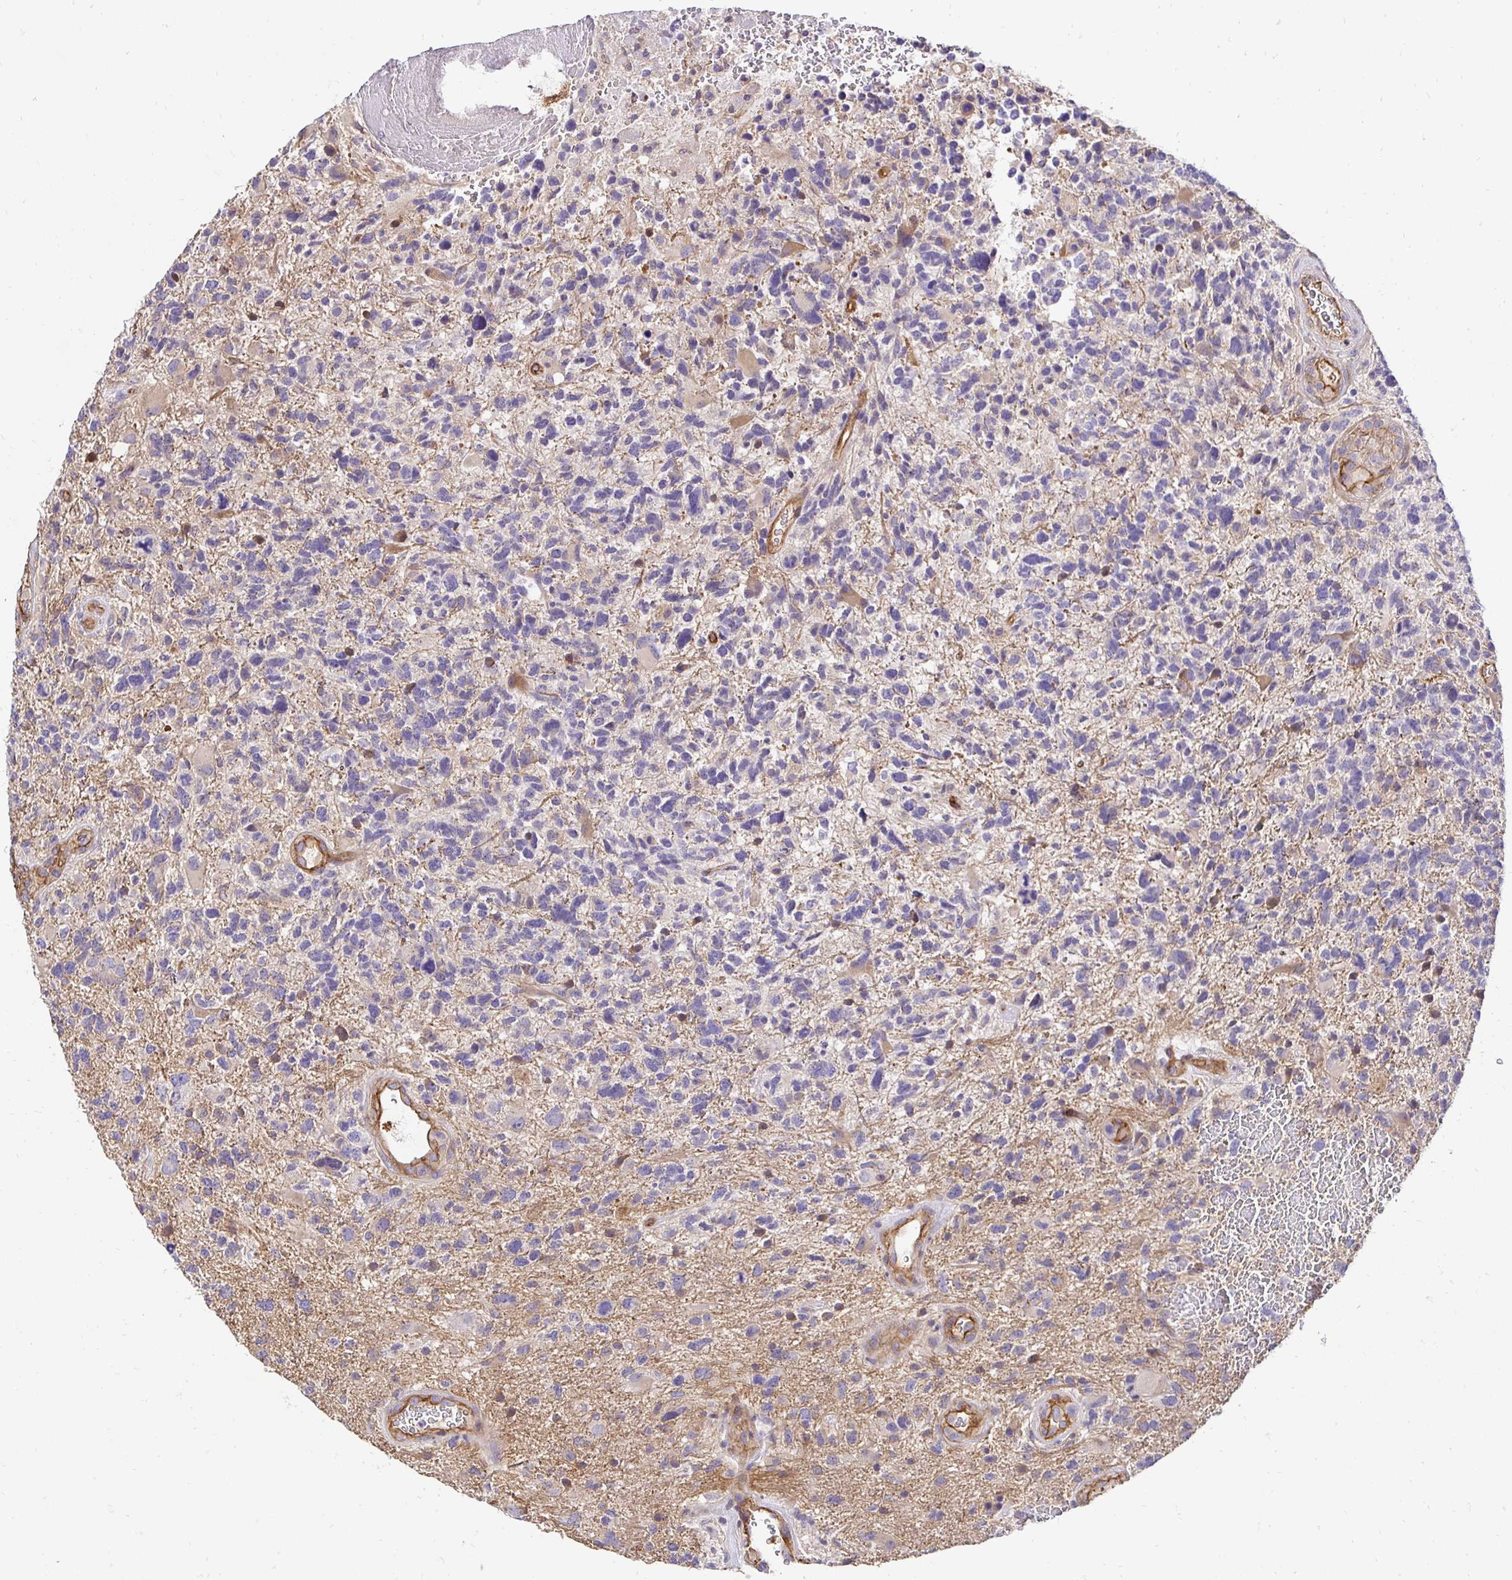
{"staining": {"intensity": "negative", "quantity": "none", "location": "none"}, "tissue": "glioma", "cell_type": "Tumor cells", "image_type": "cancer", "snomed": [{"axis": "morphology", "description": "Glioma, malignant, High grade"}, {"axis": "topography", "description": "Brain"}], "caption": "Human malignant high-grade glioma stained for a protein using immunohistochemistry (IHC) exhibits no positivity in tumor cells.", "gene": "SLC9A1", "patient": {"sex": "female", "age": 71}}